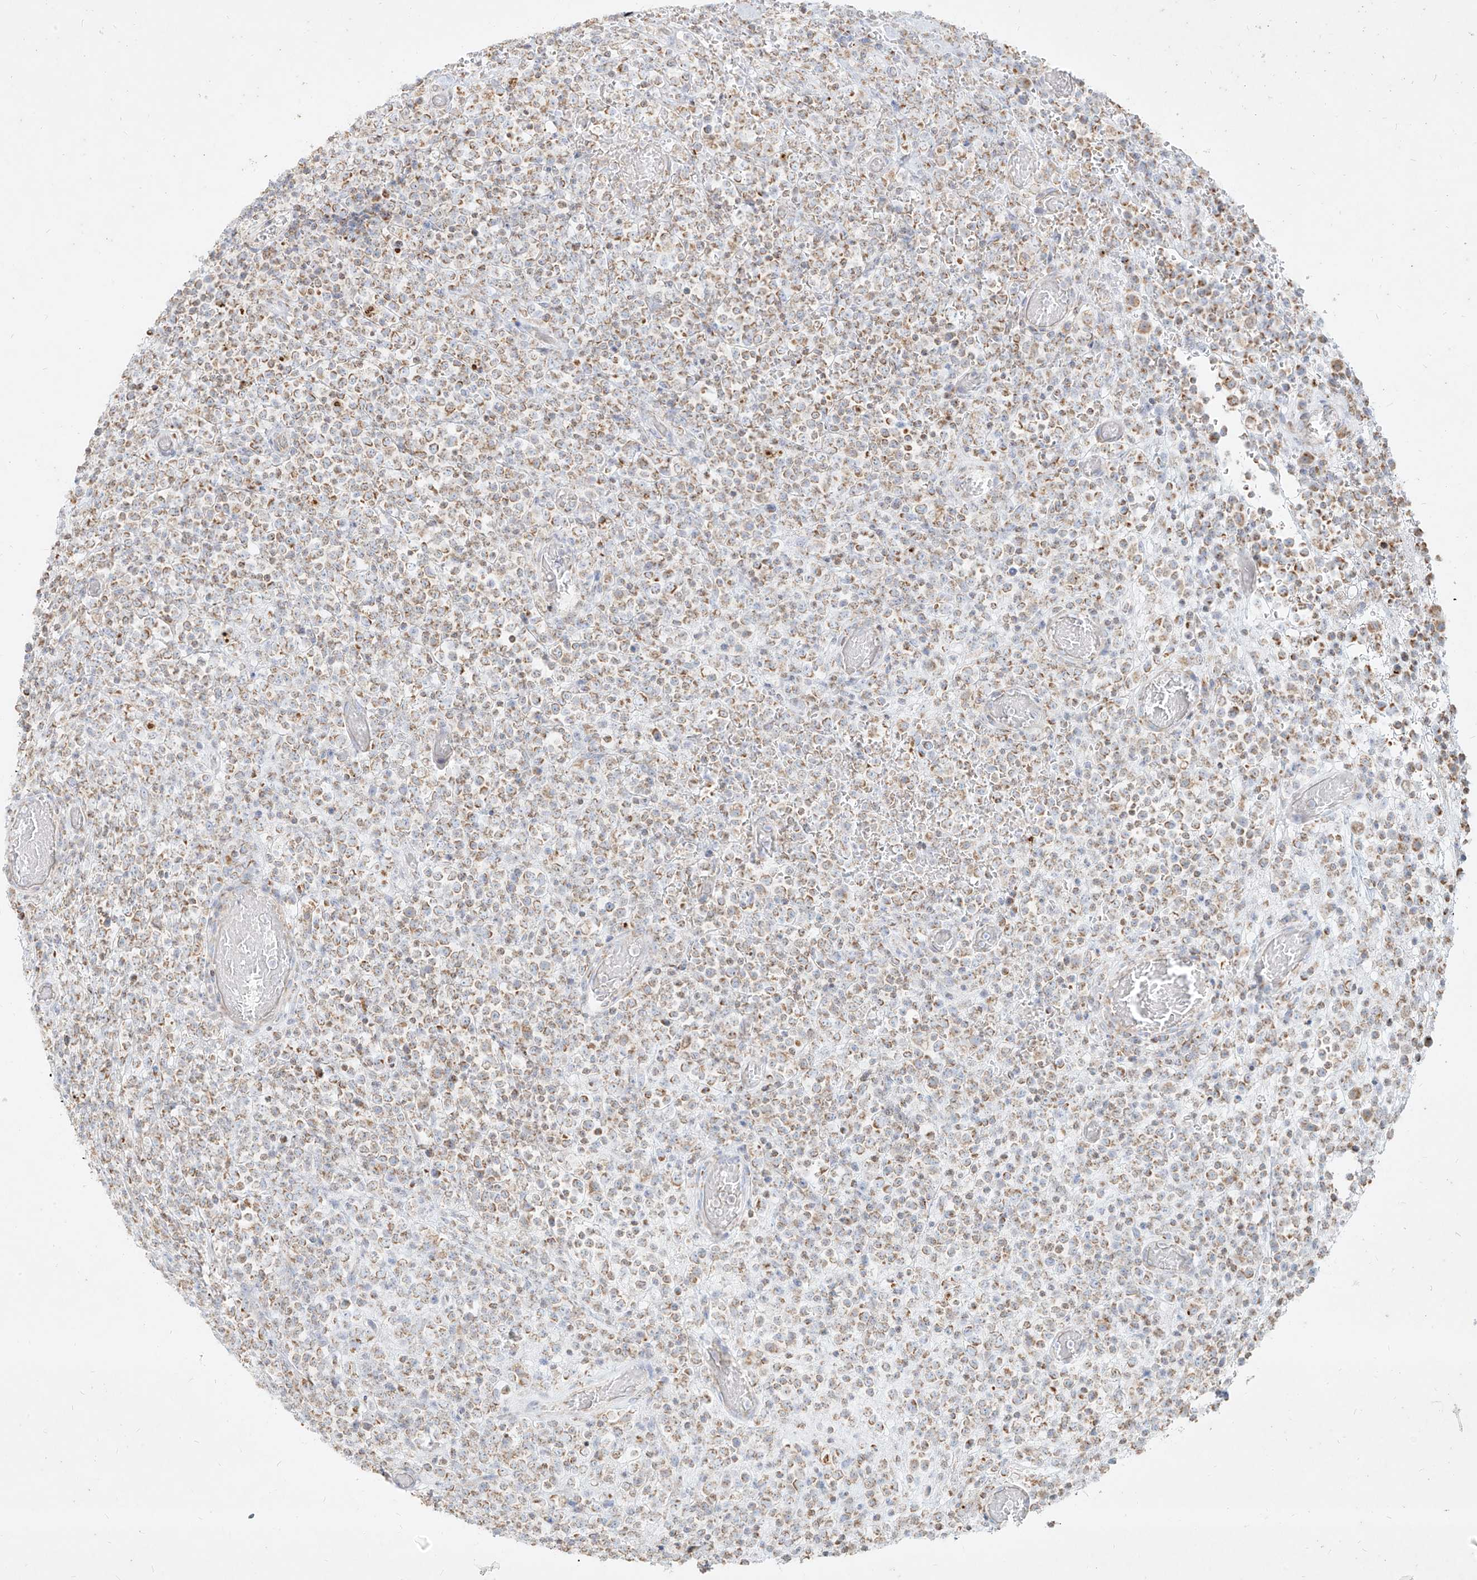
{"staining": {"intensity": "moderate", "quantity": "25%-75%", "location": "cytoplasmic/membranous"}, "tissue": "lymphoma", "cell_type": "Tumor cells", "image_type": "cancer", "snomed": [{"axis": "morphology", "description": "Malignant lymphoma, non-Hodgkin's type, High grade"}, {"axis": "topography", "description": "Colon"}], "caption": "IHC (DAB (3,3'-diaminobenzidine)) staining of malignant lymphoma, non-Hodgkin's type (high-grade) exhibits moderate cytoplasmic/membranous protein positivity in about 25%-75% of tumor cells.", "gene": "MTX2", "patient": {"sex": "female", "age": 53}}